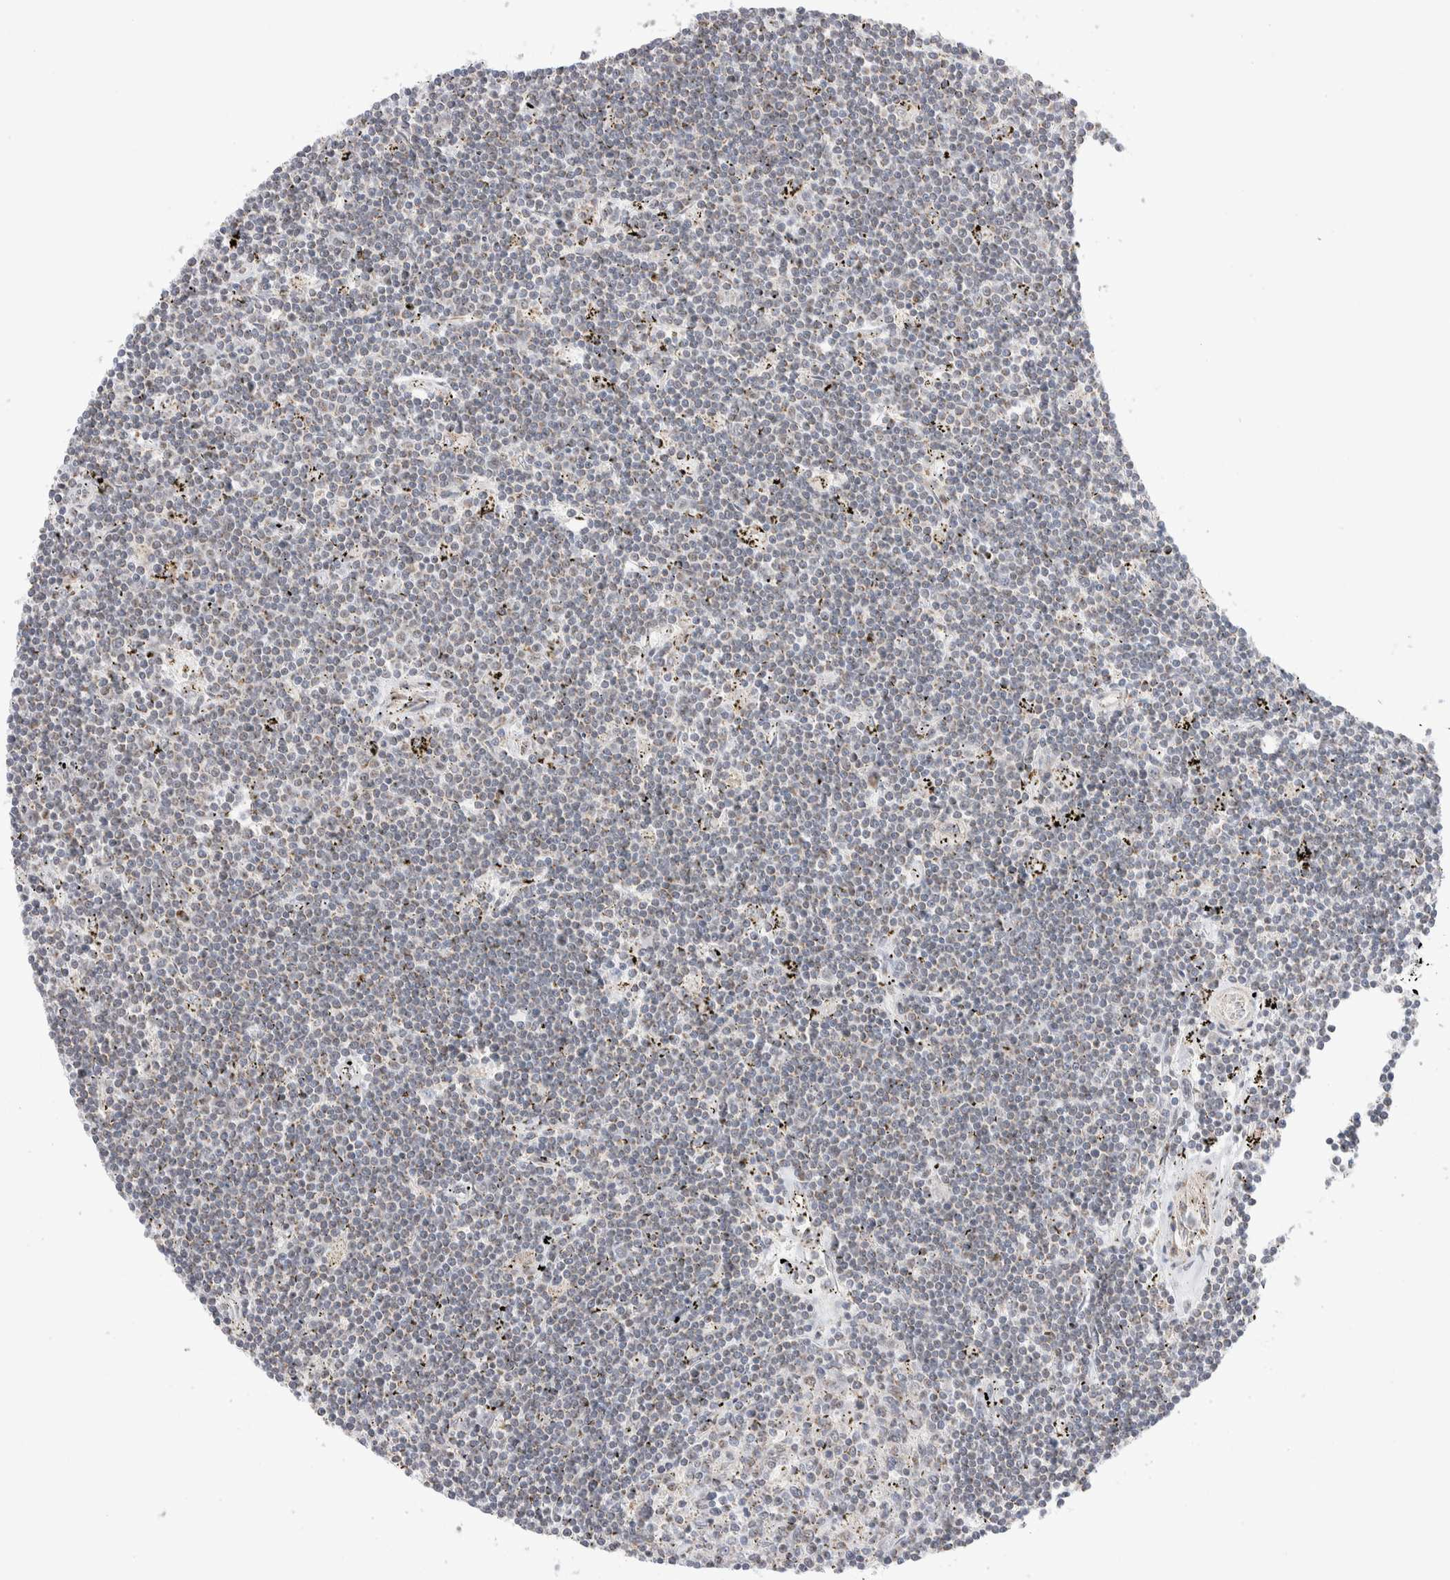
{"staining": {"intensity": "negative", "quantity": "none", "location": "none"}, "tissue": "lymphoma", "cell_type": "Tumor cells", "image_type": "cancer", "snomed": [{"axis": "morphology", "description": "Malignant lymphoma, non-Hodgkin's type, Low grade"}, {"axis": "topography", "description": "Spleen"}], "caption": "This is a image of immunohistochemistry staining of lymphoma, which shows no staining in tumor cells.", "gene": "ZNF695", "patient": {"sex": "male", "age": 76}}